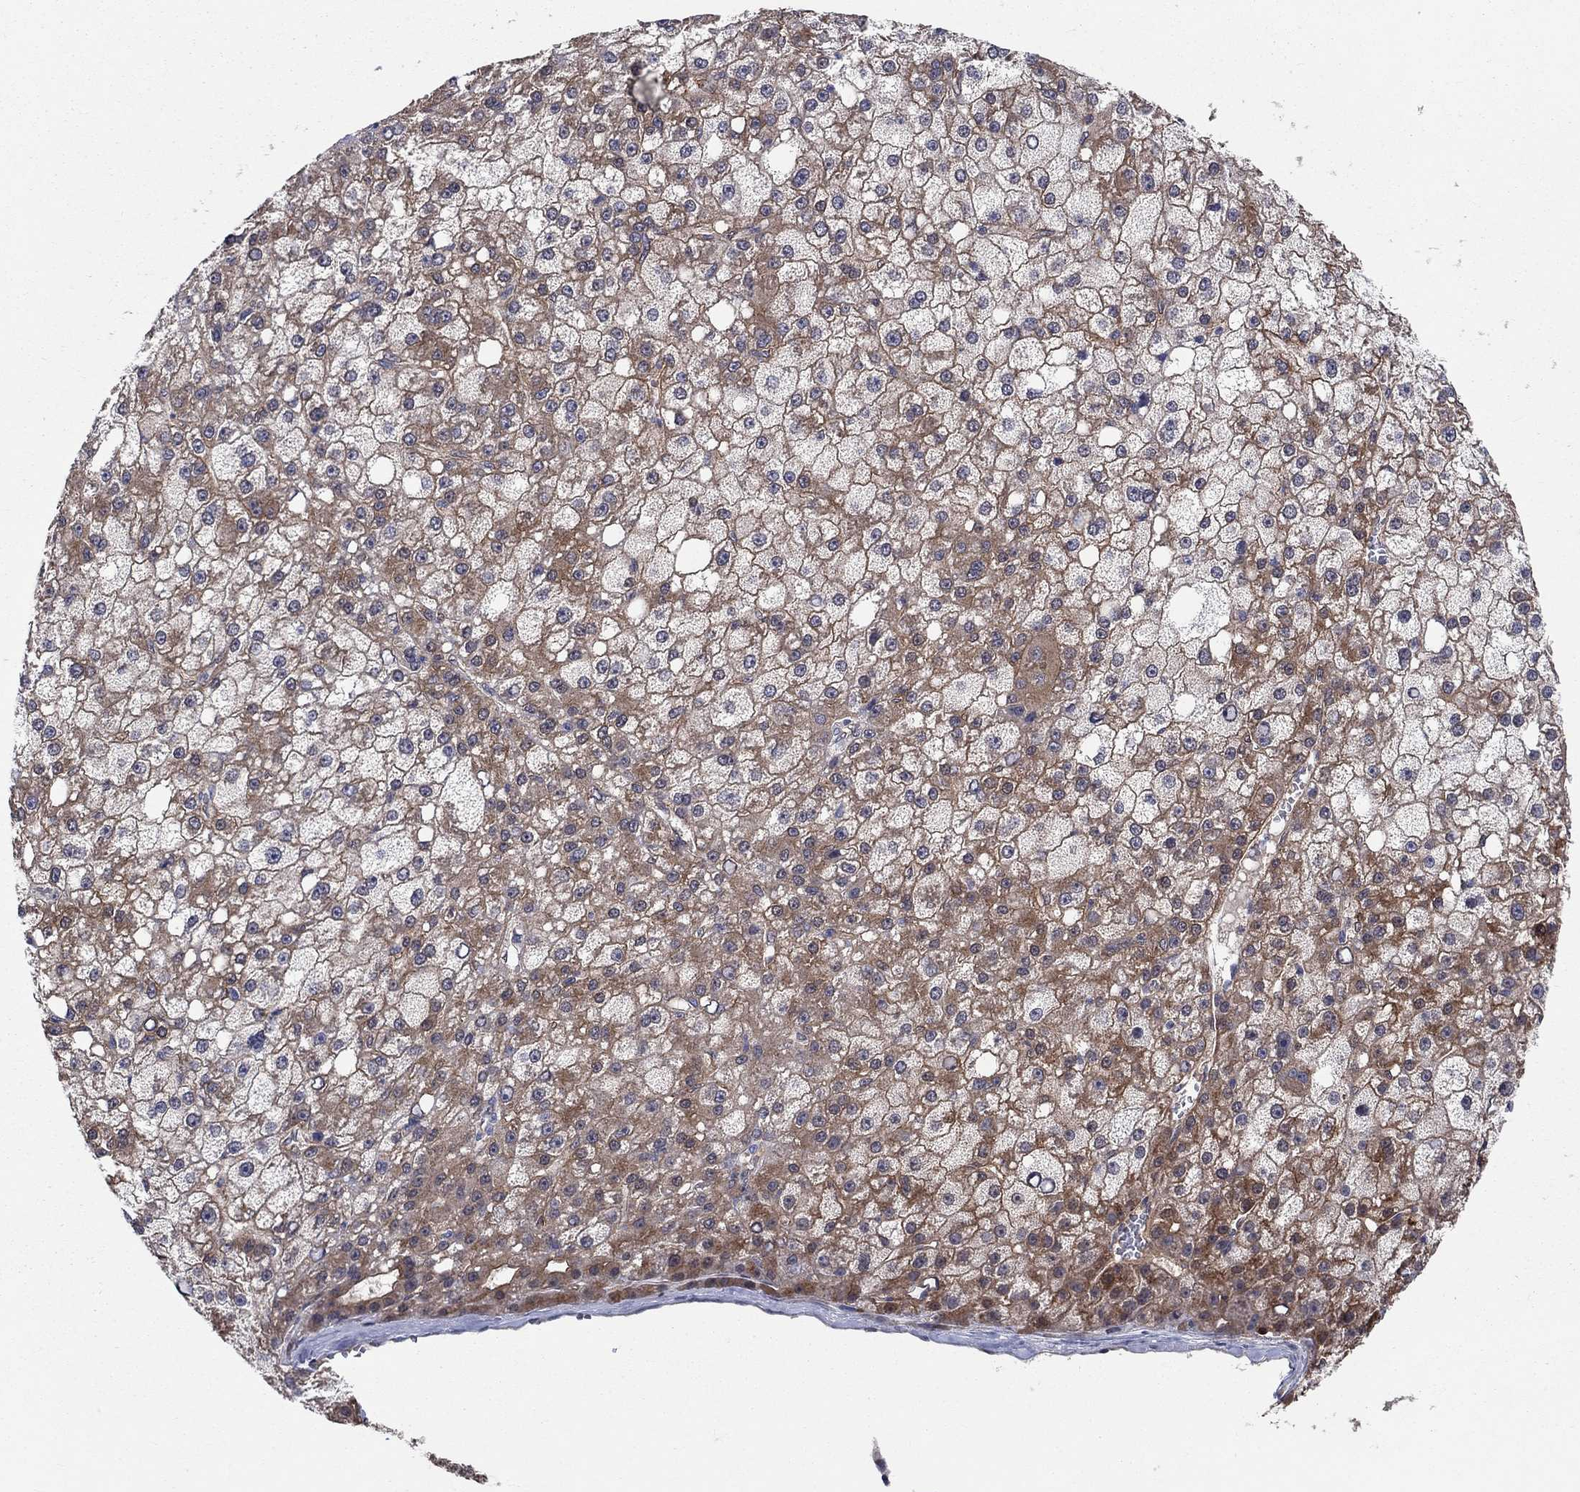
{"staining": {"intensity": "moderate", "quantity": ">75%", "location": "cytoplasmic/membranous"}, "tissue": "liver cancer", "cell_type": "Tumor cells", "image_type": "cancer", "snomed": [{"axis": "morphology", "description": "Carcinoma, Hepatocellular, NOS"}, {"axis": "topography", "description": "Liver"}], "caption": "A brown stain labels moderate cytoplasmic/membranous positivity of a protein in human liver cancer tumor cells.", "gene": "AGFG2", "patient": {"sex": "male", "age": 67}}